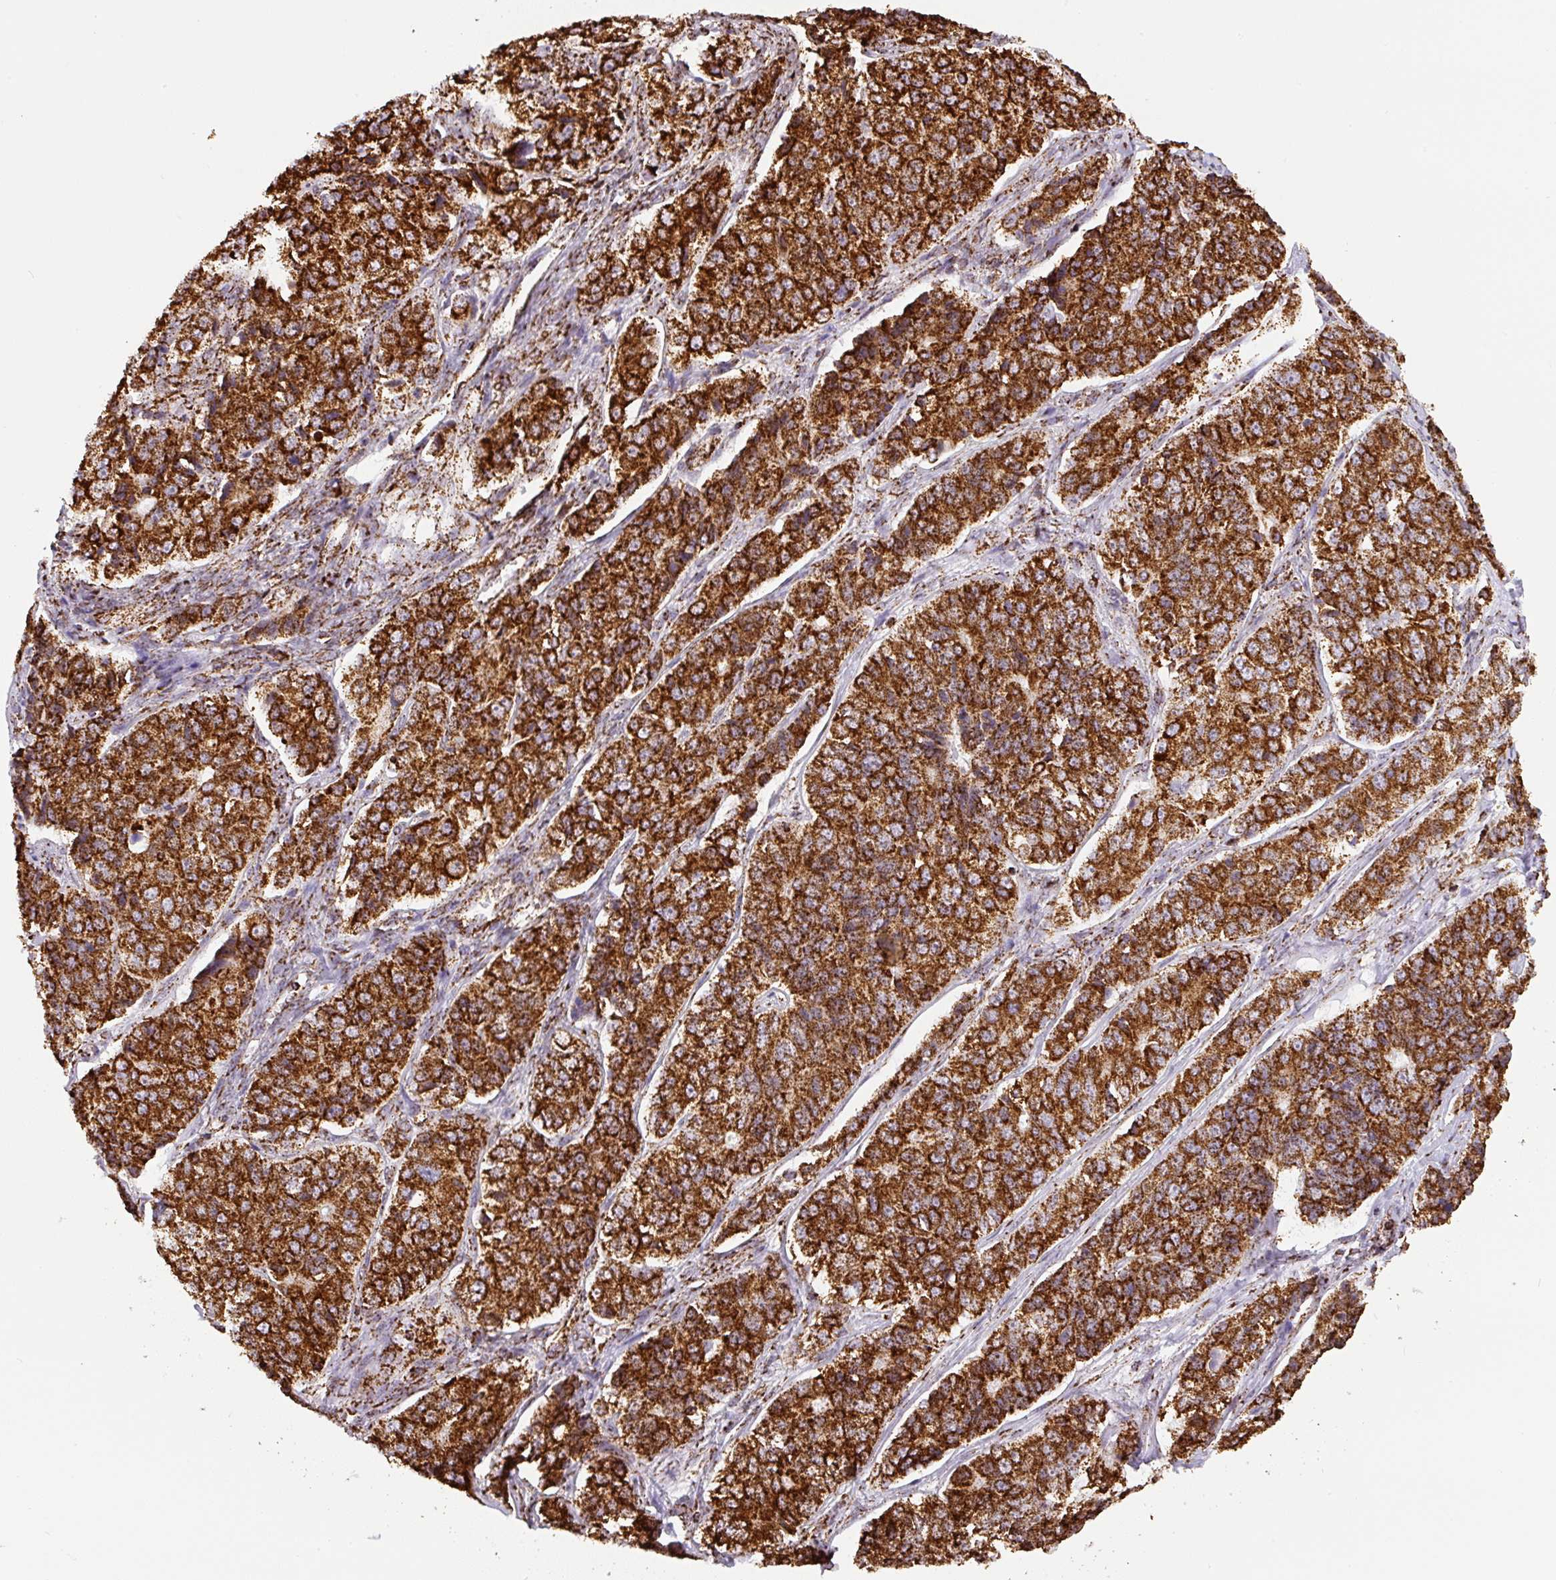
{"staining": {"intensity": "strong", "quantity": ">75%", "location": "cytoplasmic/membranous"}, "tissue": "ovarian cancer", "cell_type": "Tumor cells", "image_type": "cancer", "snomed": [{"axis": "morphology", "description": "Carcinoma, endometroid"}, {"axis": "topography", "description": "Ovary"}], "caption": "Protein expression by immunohistochemistry demonstrates strong cytoplasmic/membranous staining in about >75% of tumor cells in ovarian endometroid carcinoma.", "gene": "ATP5F1A", "patient": {"sex": "female", "age": 51}}